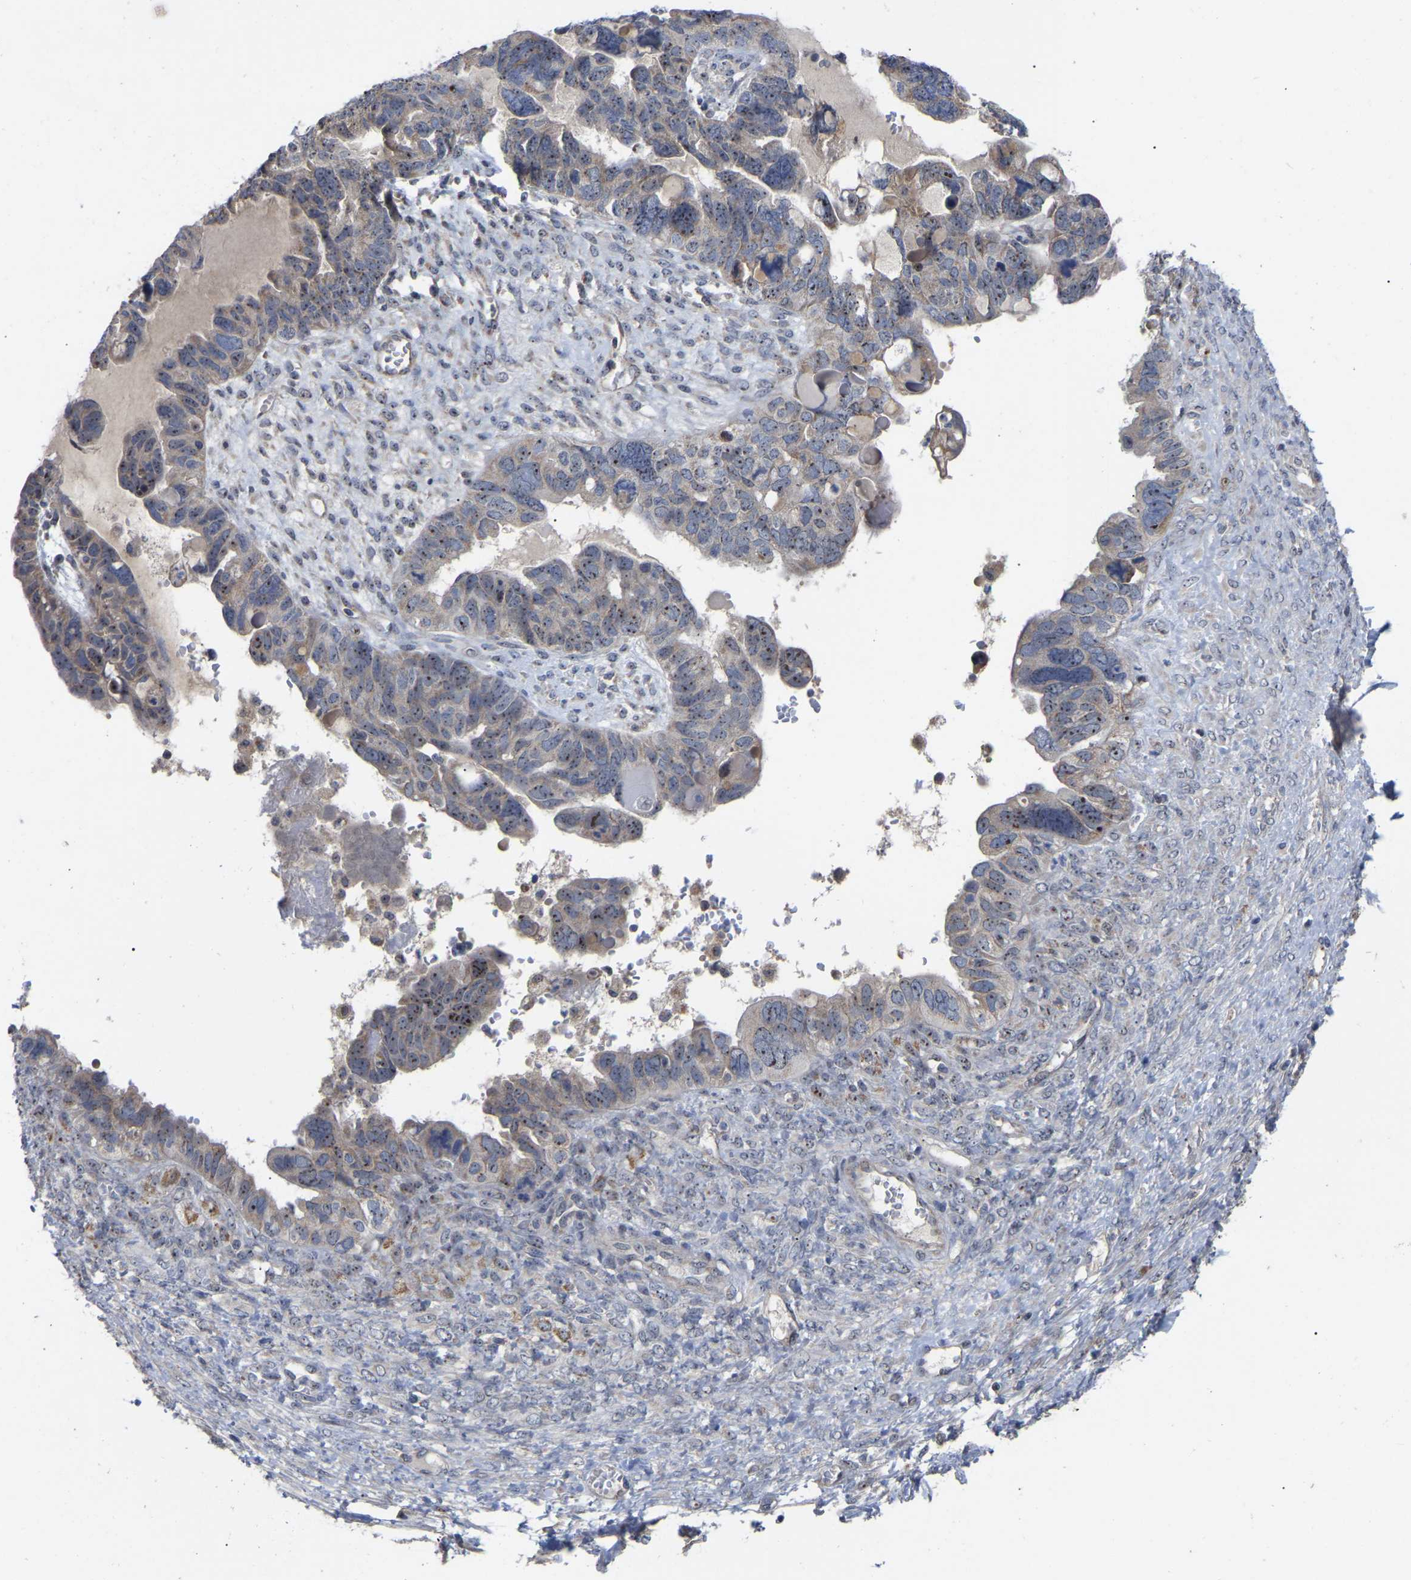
{"staining": {"intensity": "moderate", "quantity": "25%-75%", "location": "nuclear"}, "tissue": "ovarian cancer", "cell_type": "Tumor cells", "image_type": "cancer", "snomed": [{"axis": "morphology", "description": "Cystadenocarcinoma, serous, NOS"}, {"axis": "topography", "description": "Ovary"}], "caption": "Immunohistochemistry (IHC) (DAB) staining of human serous cystadenocarcinoma (ovarian) demonstrates moderate nuclear protein staining in approximately 25%-75% of tumor cells. (brown staining indicates protein expression, while blue staining denotes nuclei).", "gene": "NOP53", "patient": {"sex": "female", "age": 79}}